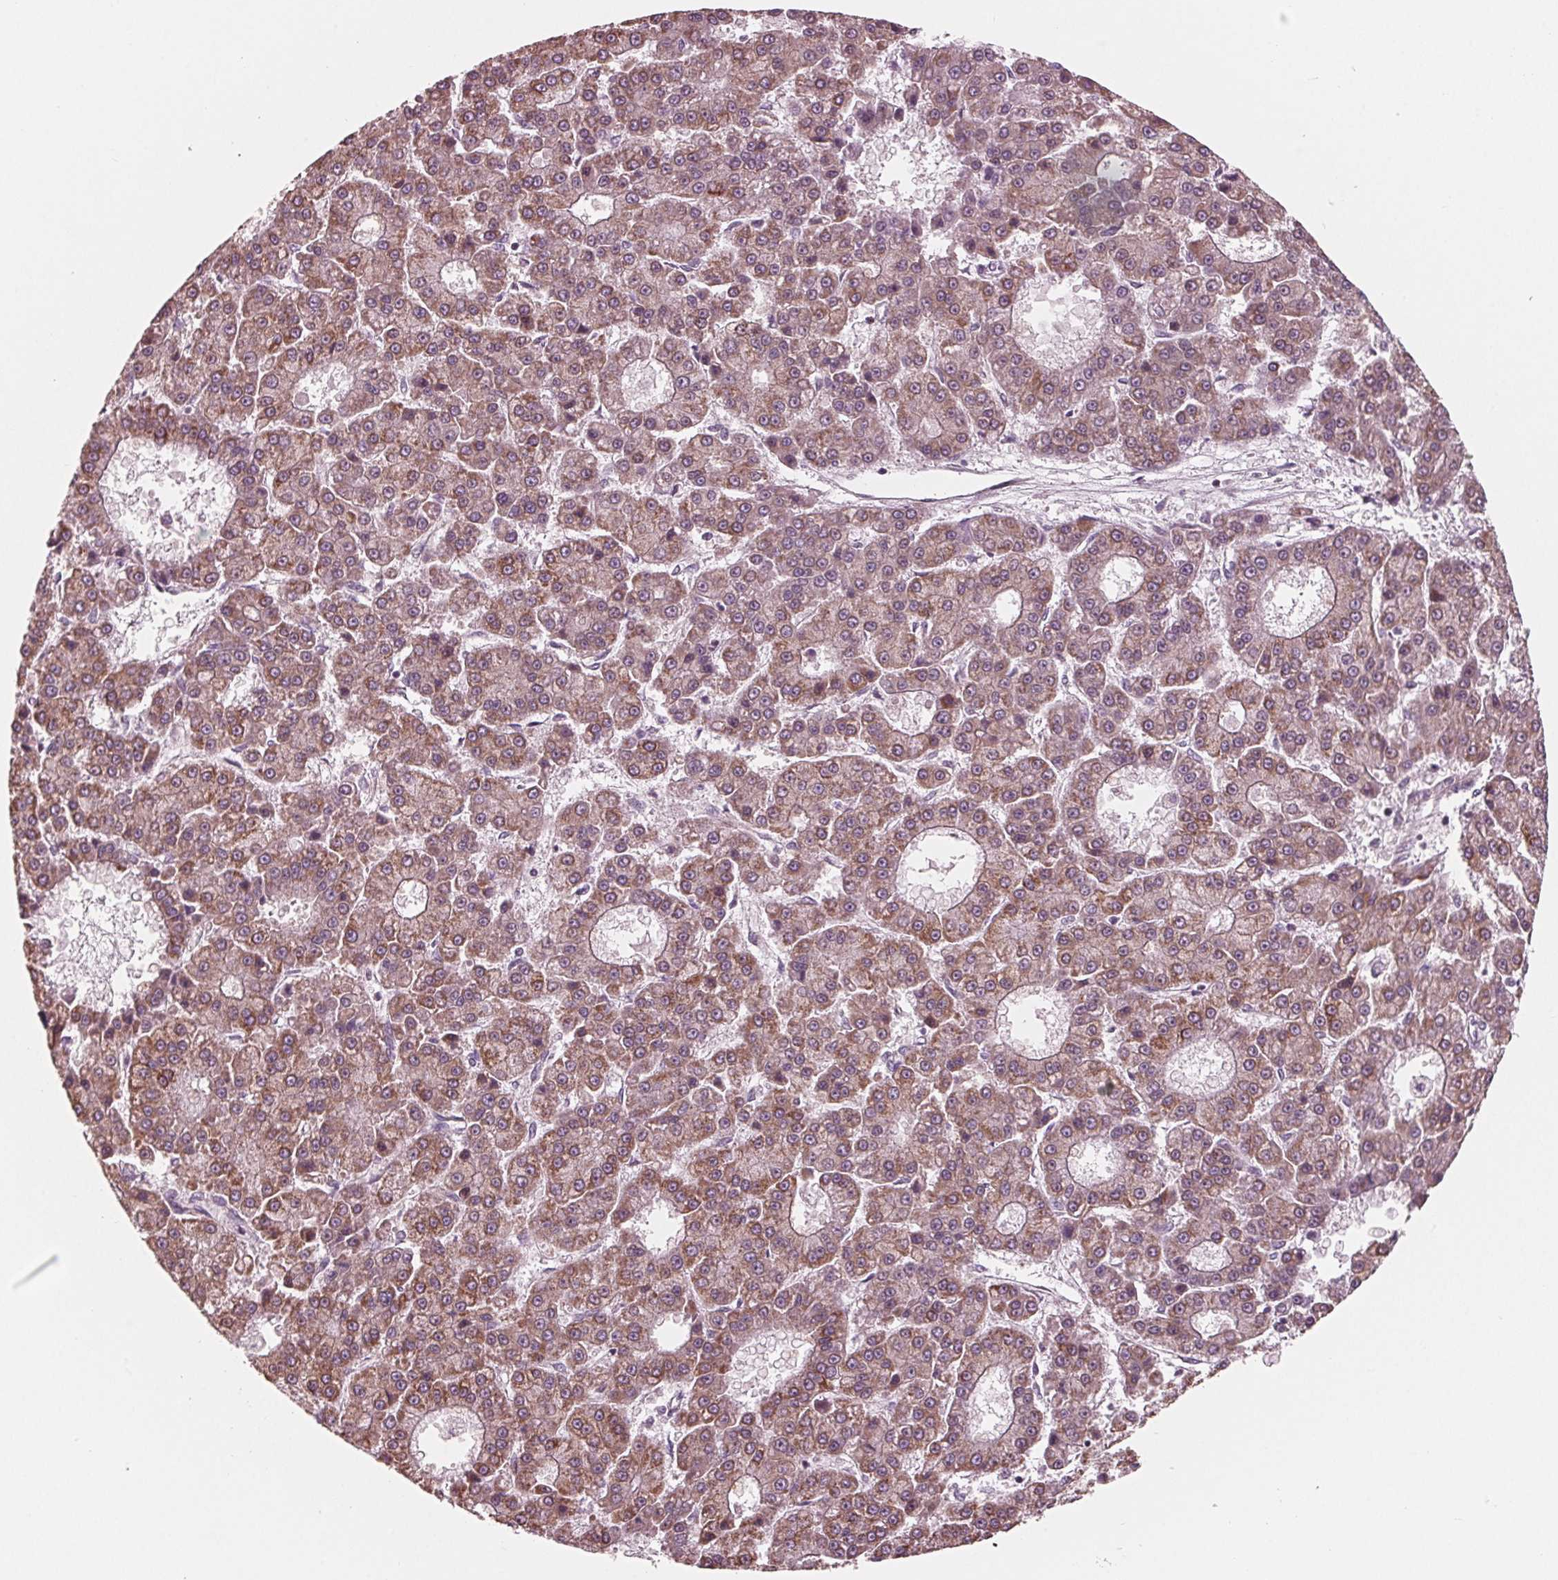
{"staining": {"intensity": "moderate", "quantity": ">75%", "location": "cytoplasmic/membranous"}, "tissue": "liver cancer", "cell_type": "Tumor cells", "image_type": "cancer", "snomed": [{"axis": "morphology", "description": "Carcinoma, Hepatocellular, NOS"}, {"axis": "topography", "description": "Liver"}], "caption": "Moderate cytoplasmic/membranous protein positivity is appreciated in about >75% of tumor cells in liver cancer (hepatocellular carcinoma).", "gene": "DCAF4L2", "patient": {"sex": "male", "age": 70}}